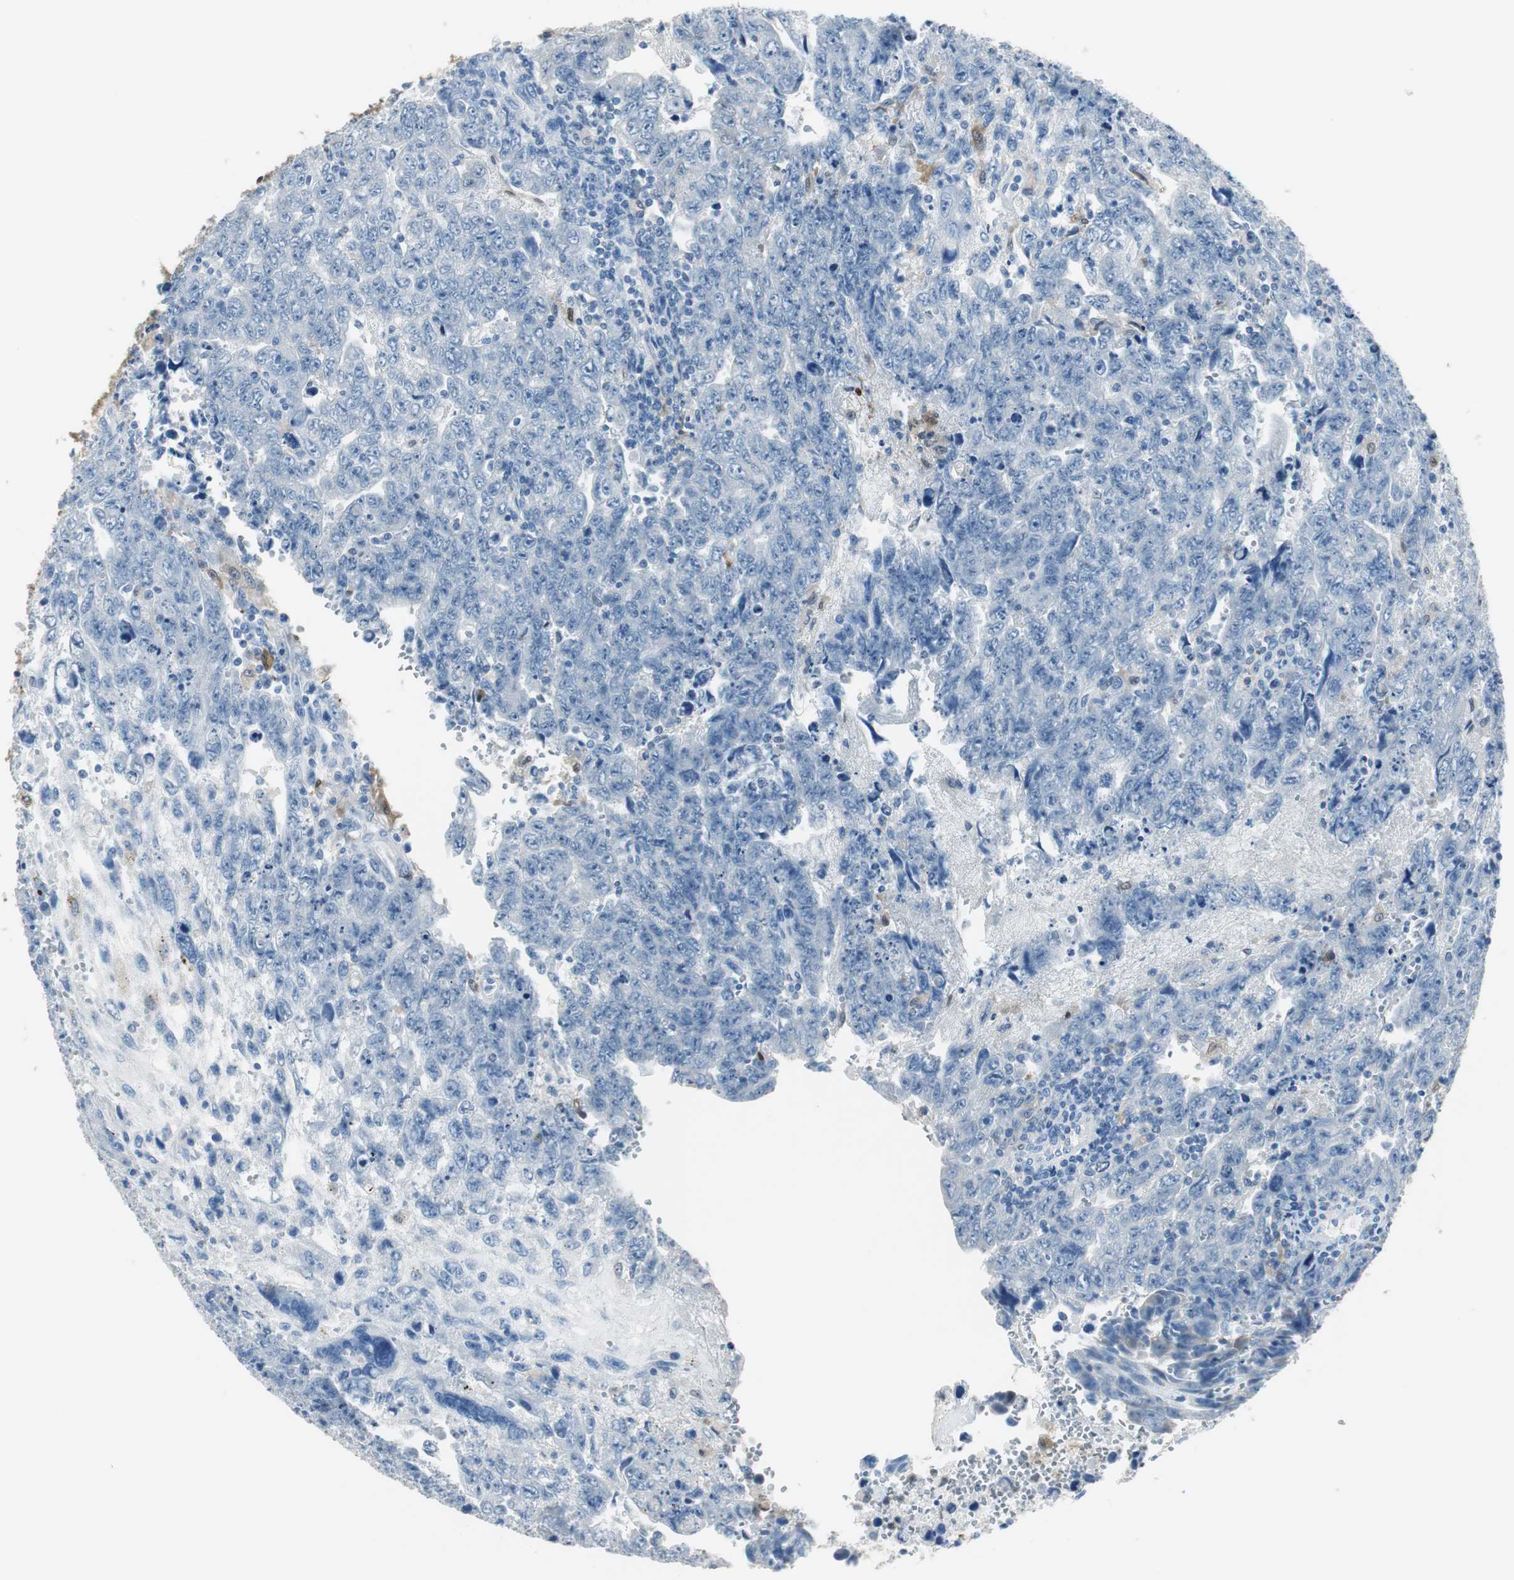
{"staining": {"intensity": "negative", "quantity": "none", "location": "none"}, "tissue": "testis cancer", "cell_type": "Tumor cells", "image_type": "cancer", "snomed": [{"axis": "morphology", "description": "Carcinoma, Embryonal, NOS"}, {"axis": "topography", "description": "Testis"}], "caption": "Human testis cancer stained for a protein using immunohistochemistry (IHC) displays no expression in tumor cells.", "gene": "FBP1", "patient": {"sex": "male", "age": 28}}